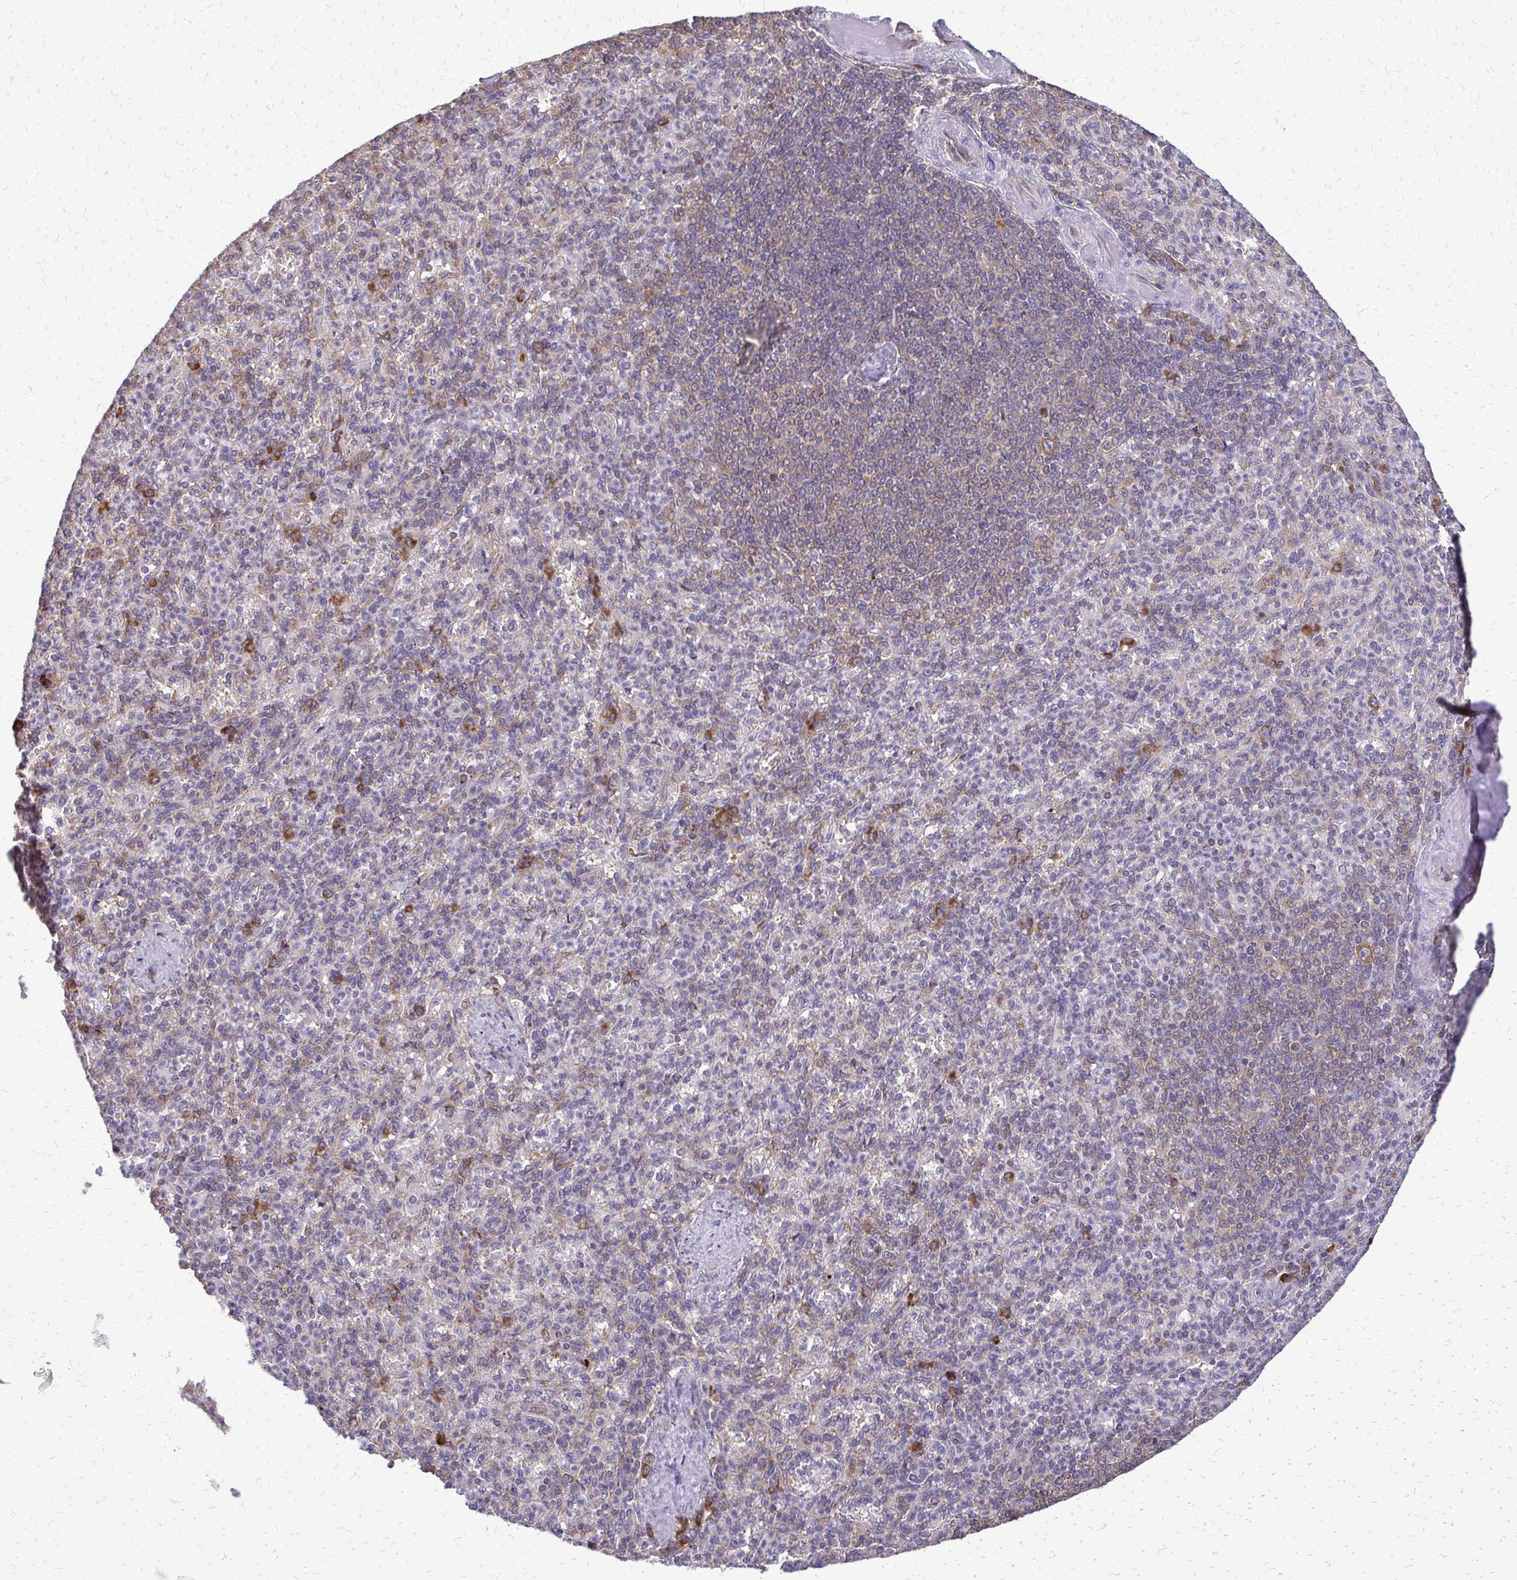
{"staining": {"intensity": "moderate", "quantity": "<25%", "location": "cytoplasmic/membranous"}, "tissue": "spleen", "cell_type": "Cells in red pulp", "image_type": "normal", "snomed": [{"axis": "morphology", "description": "Normal tissue, NOS"}, {"axis": "topography", "description": "Spleen"}], "caption": "Brown immunohistochemical staining in unremarkable human spleen reveals moderate cytoplasmic/membranous expression in approximately <25% of cells in red pulp.", "gene": "RPS3", "patient": {"sex": "female", "age": 74}}